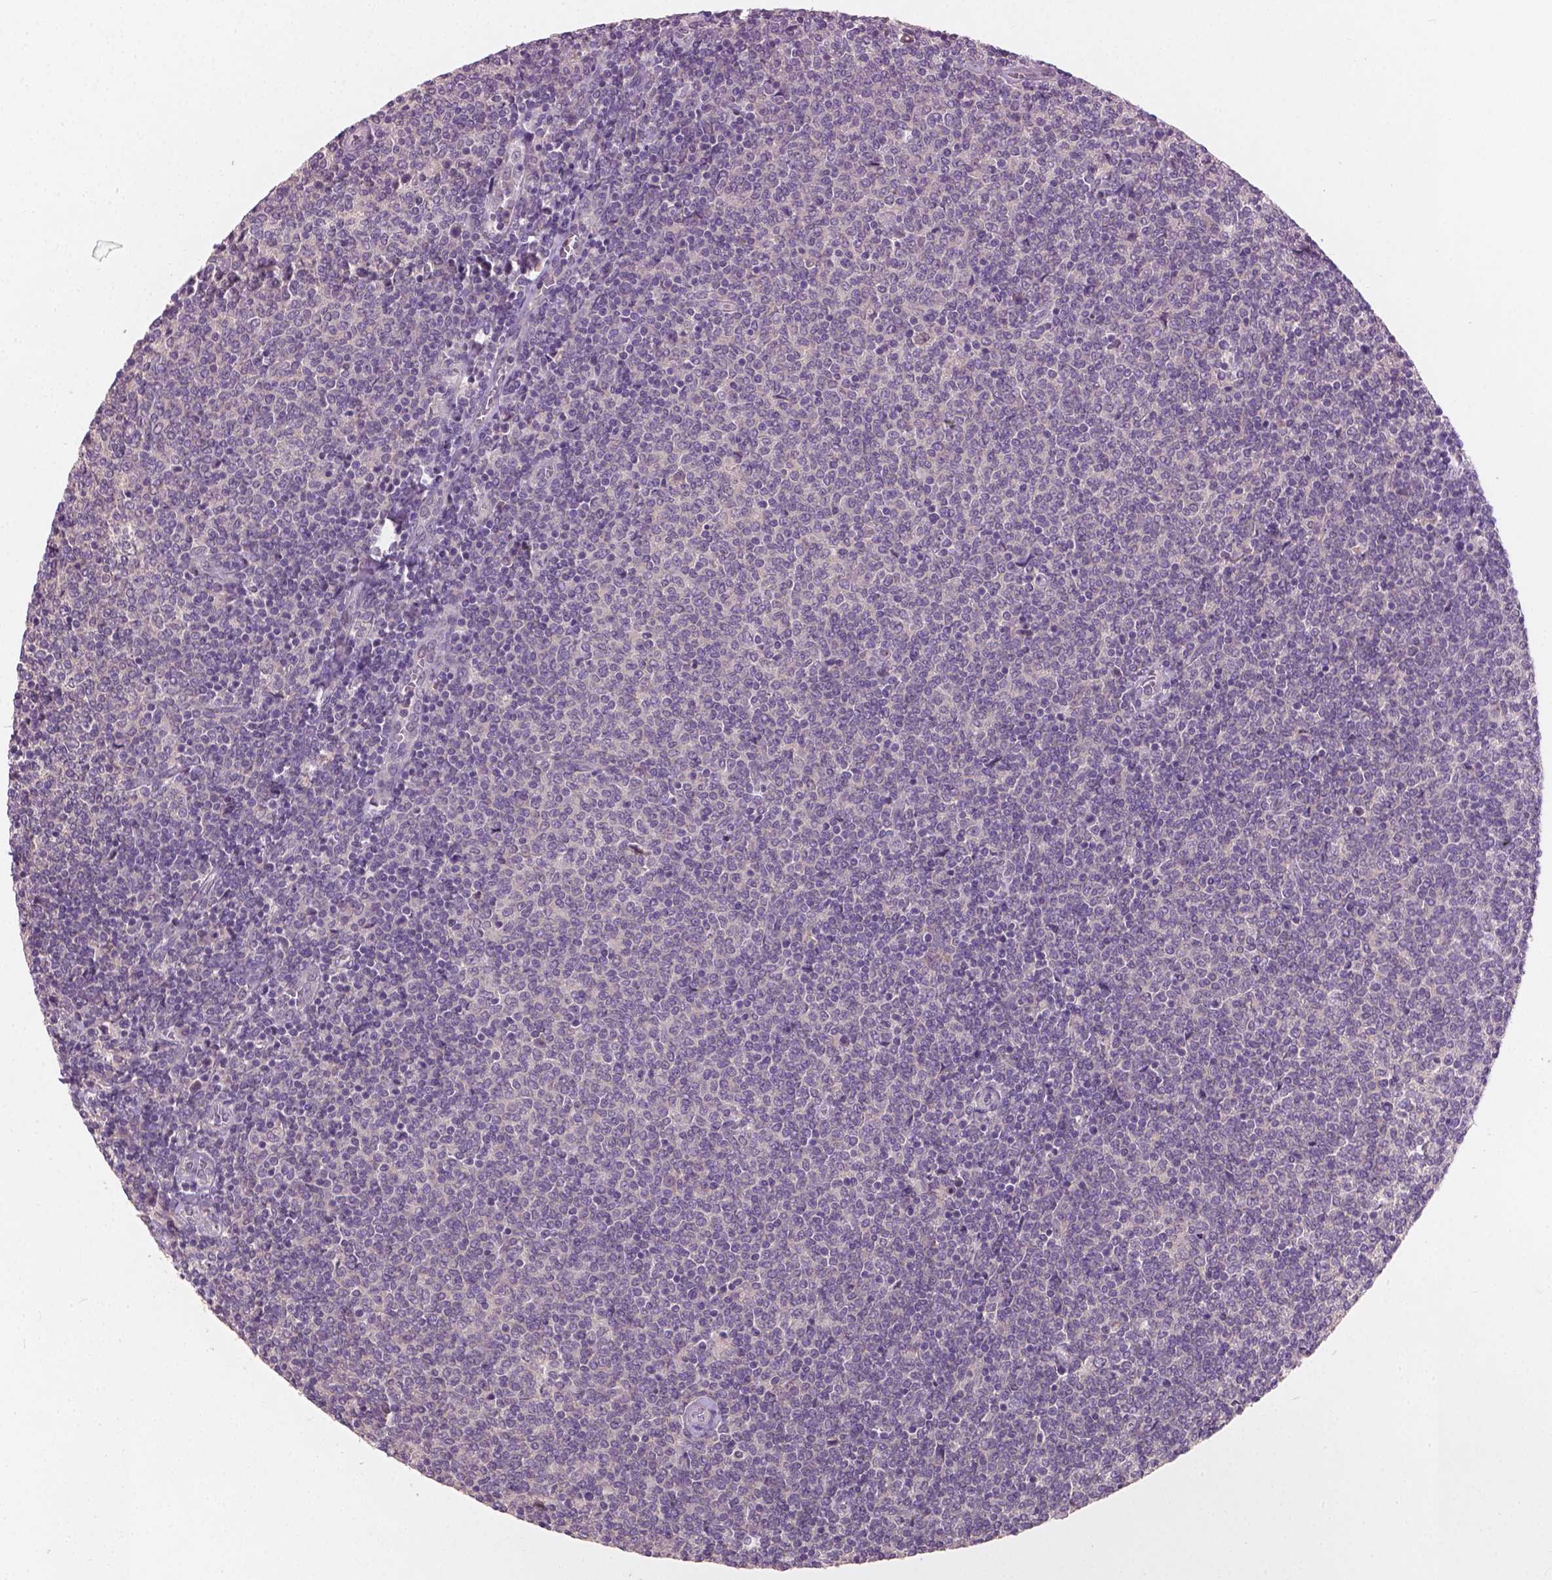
{"staining": {"intensity": "negative", "quantity": "none", "location": "none"}, "tissue": "lymphoma", "cell_type": "Tumor cells", "image_type": "cancer", "snomed": [{"axis": "morphology", "description": "Malignant lymphoma, non-Hodgkin's type, Low grade"}, {"axis": "topography", "description": "Lymph node"}], "caption": "An image of lymphoma stained for a protein exhibits no brown staining in tumor cells.", "gene": "KRT17", "patient": {"sex": "male", "age": 52}}